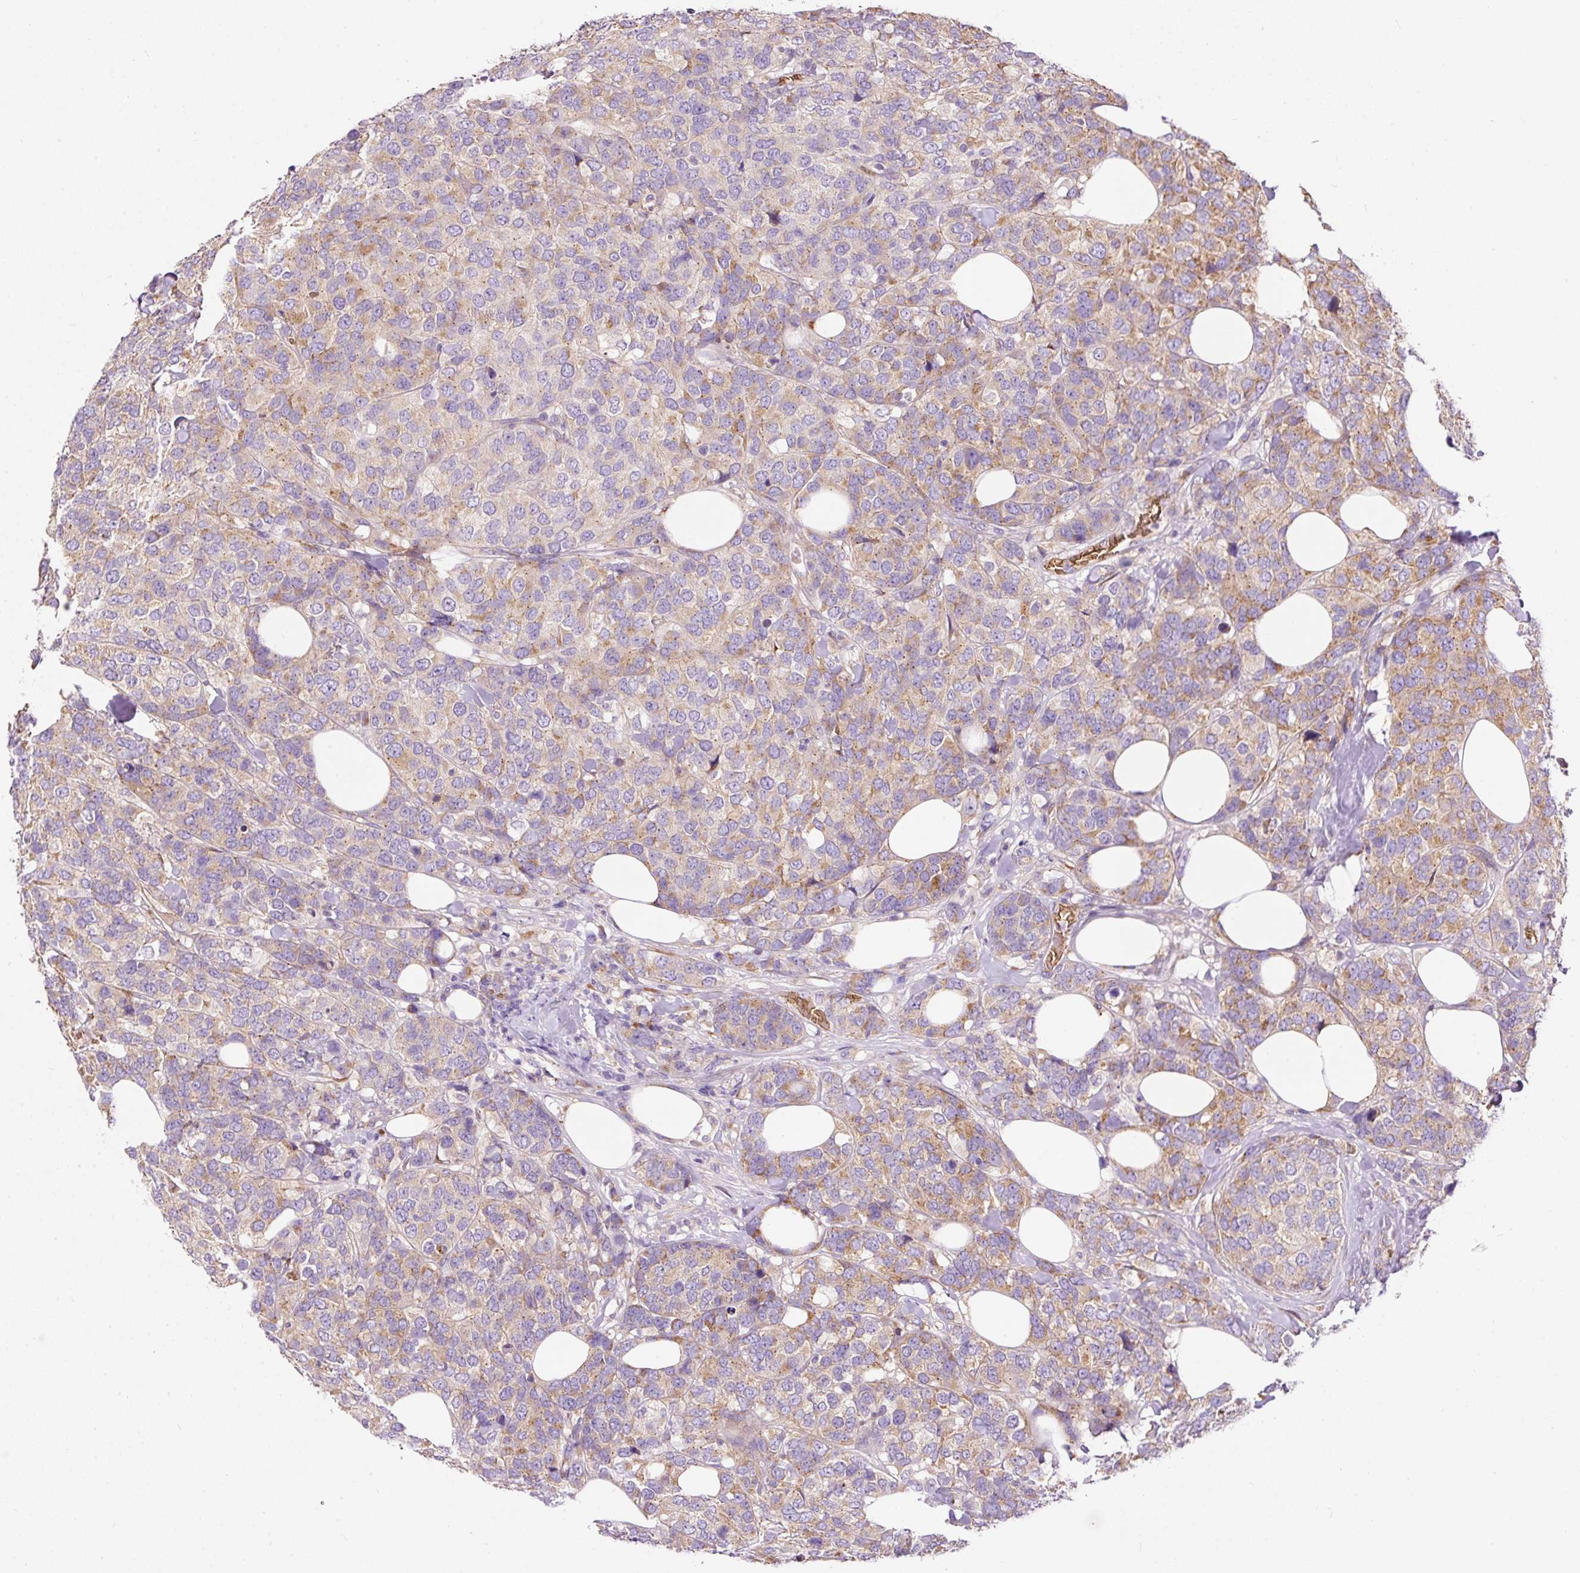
{"staining": {"intensity": "moderate", "quantity": "25%-75%", "location": "cytoplasmic/membranous"}, "tissue": "breast cancer", "cell_type": "Tumor cells", "image_type": "cancer", "snomed": [{"axis": "morphology", "description": "Lobular carcinoma"}, {"axis": "topography", "description": "Breast"}], "caption": "Immunohistochemical staining of breast cancer (lobular carcinoma) demonstrates medium levels of moderate cytoplasmic/membranous protein positivity in about 25%-75% of tumor cells. The protein of interest is shown in brown color, while the nuclei are stained blue.", "gene": "PRRC2A", "patient": {"sex": "female", "age": 59}}